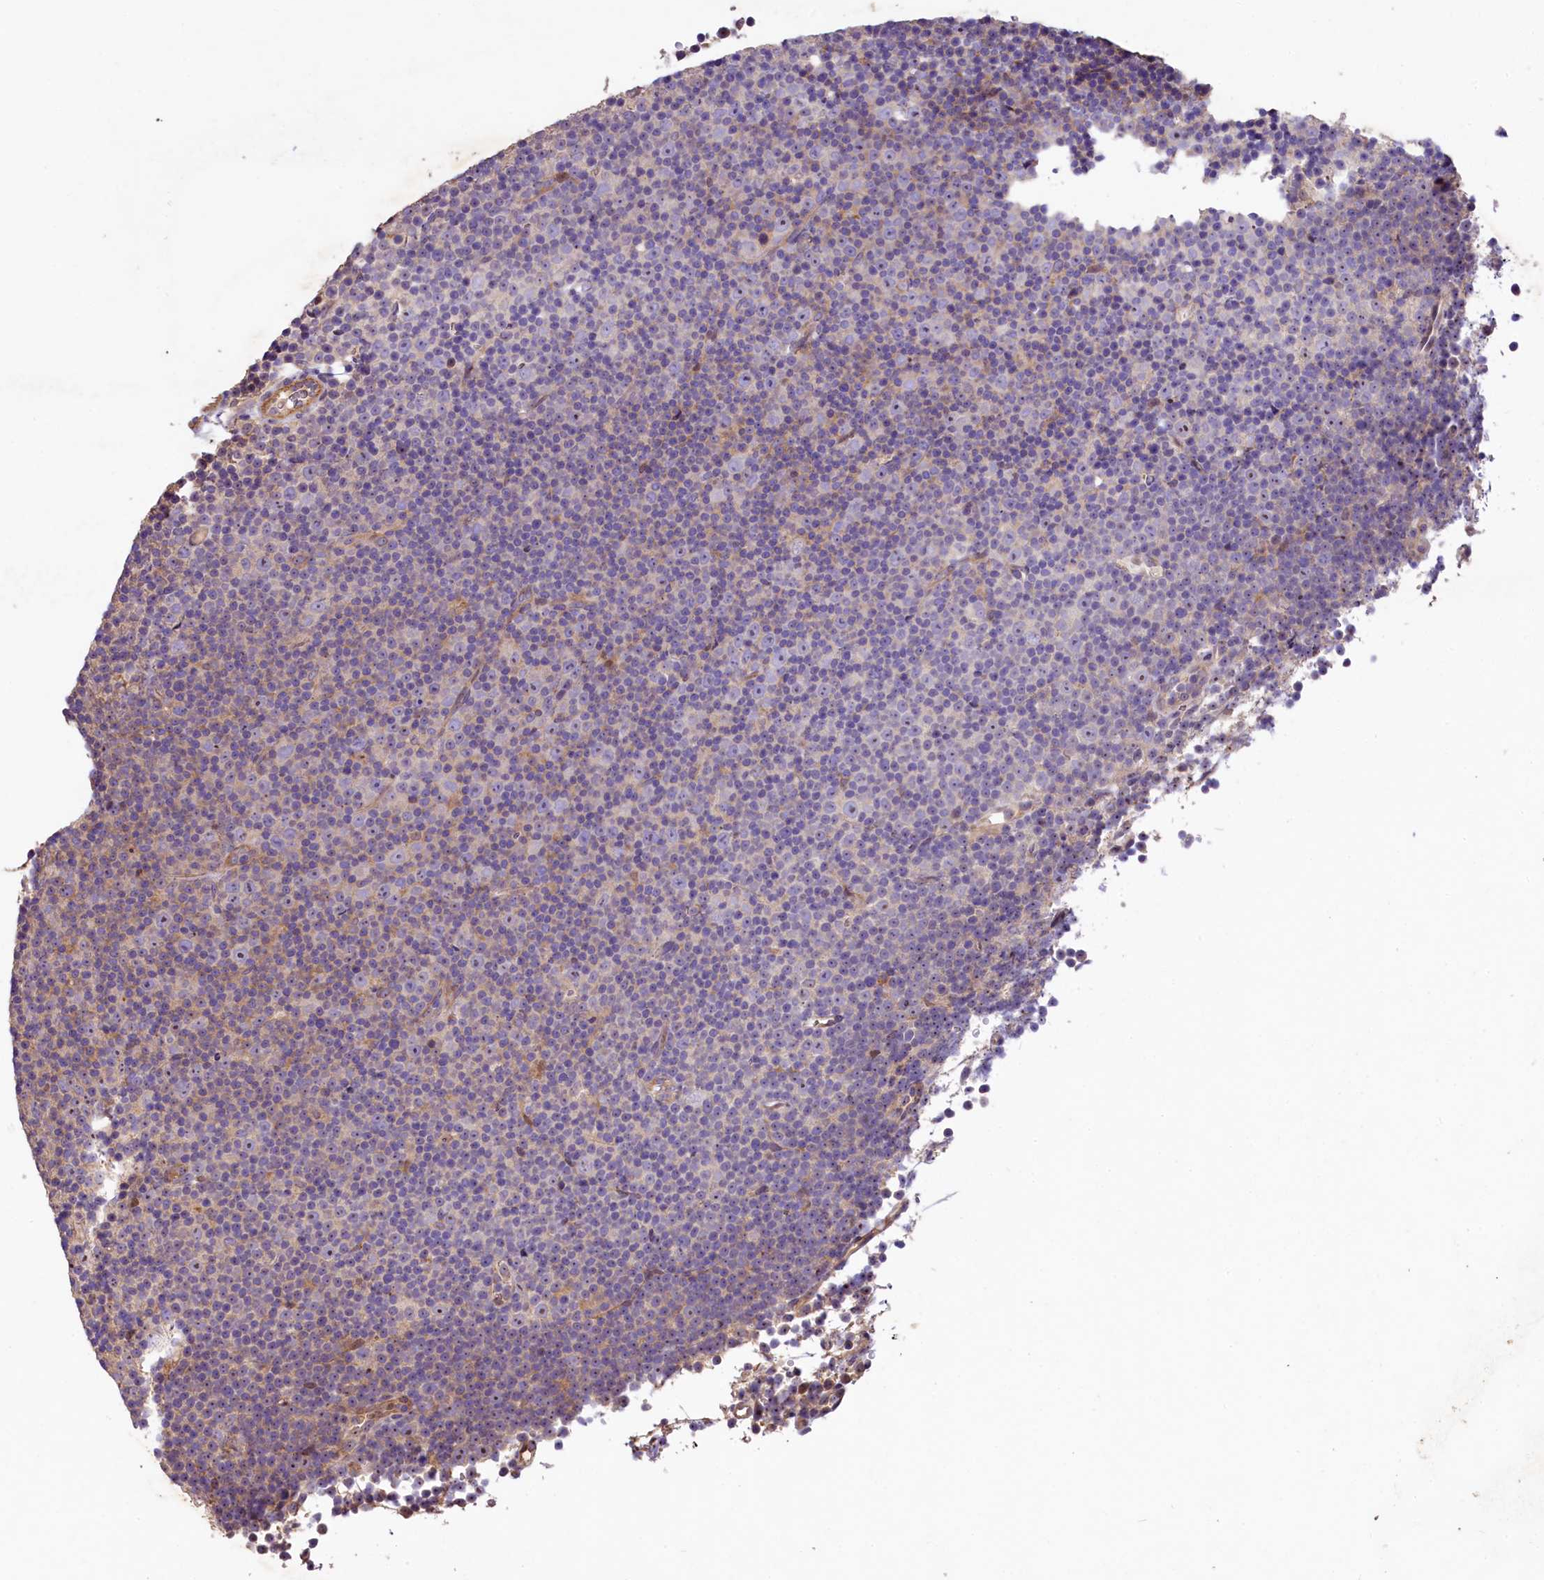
{"staining": {"intensity": "negative", "quantity": "none", "location": "none"}, "tissue": "lymphoma", "cell_type": "Tumor cells", "image_type": "cancer", "snomed": [{"axis": "morphology", "description": "Malignant lymphoma, non-Hodgkin's type, Low grade"}, {"axis": "topography", "description": "Lymph node"}], "caption": "Immunohistochemical staining of human malignant lymphoma, non-Hodgkin's type (low-grade) demonstrates no significant expression in tumor cells. (Immunohistochemistry, brightfield microscopy, high magnification).", "gene": "UBXN6", "patient": {"sex": "female", "age": 67}}